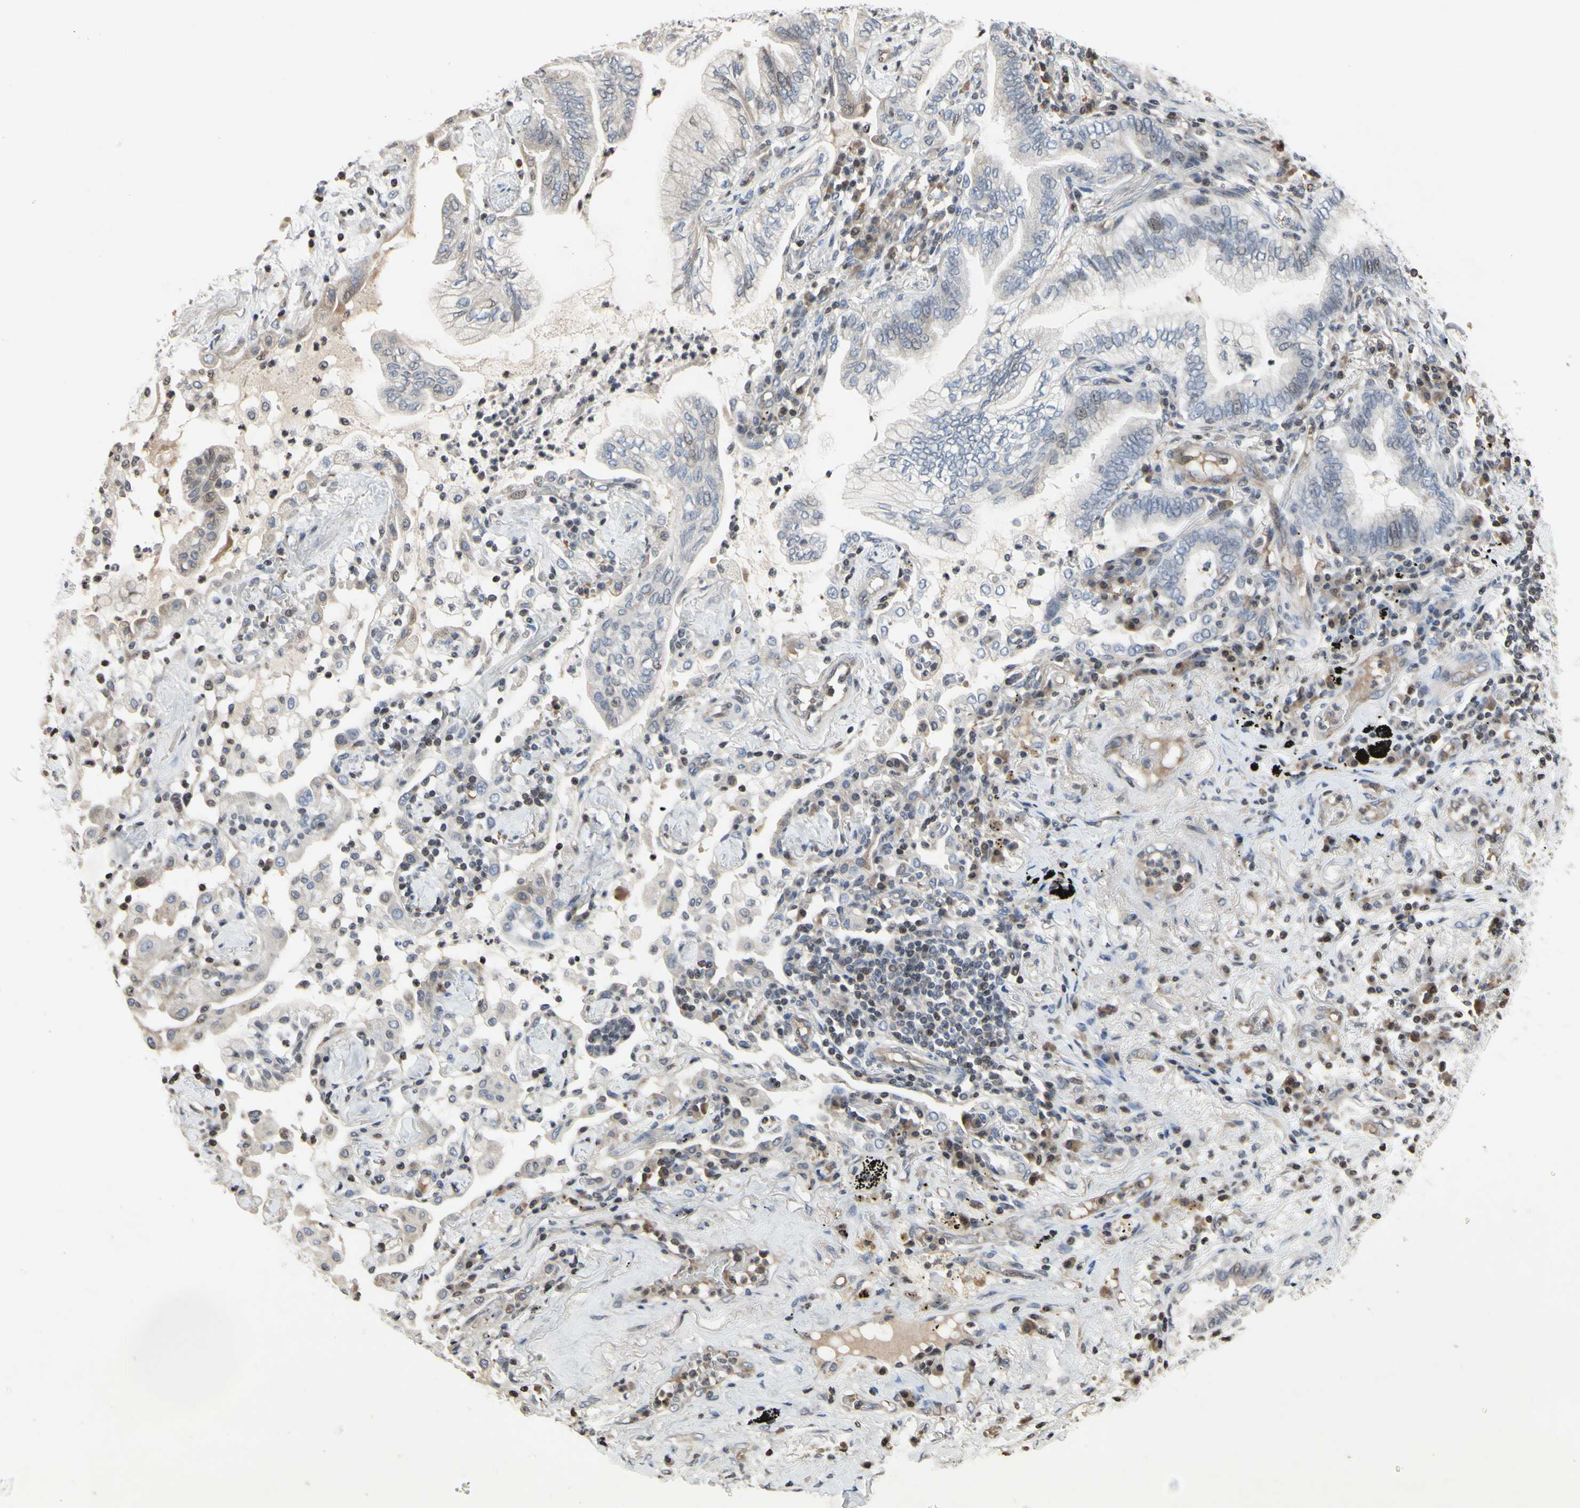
{"staining": {"intensity": "weak", "quantity": "<25%", "location": "nuclear"}, "tissue": "lung cancer", "cell_type": "Tumor cells", "image_type": "cancer", "snomed": [{"axis": "morphology", "description": "Normal tissue, NOS"}, {"axis": "morphology", "description": "Adenocarcinoma, NOS"}, {"axis": "topography", "description": "Bronchus"}, {"axis": "topography", "description": "Lung"}], "caption": "Immunohistochemistry histopathology image of neoplastic tissue: lung cancer (adenocarcinoma) stained with DAB (3,3'-diaminobenzidine) displays no significant protein expression in tumor cells.", "gene": "ARG1", "patient": {"sex": "female", "age": 70}}